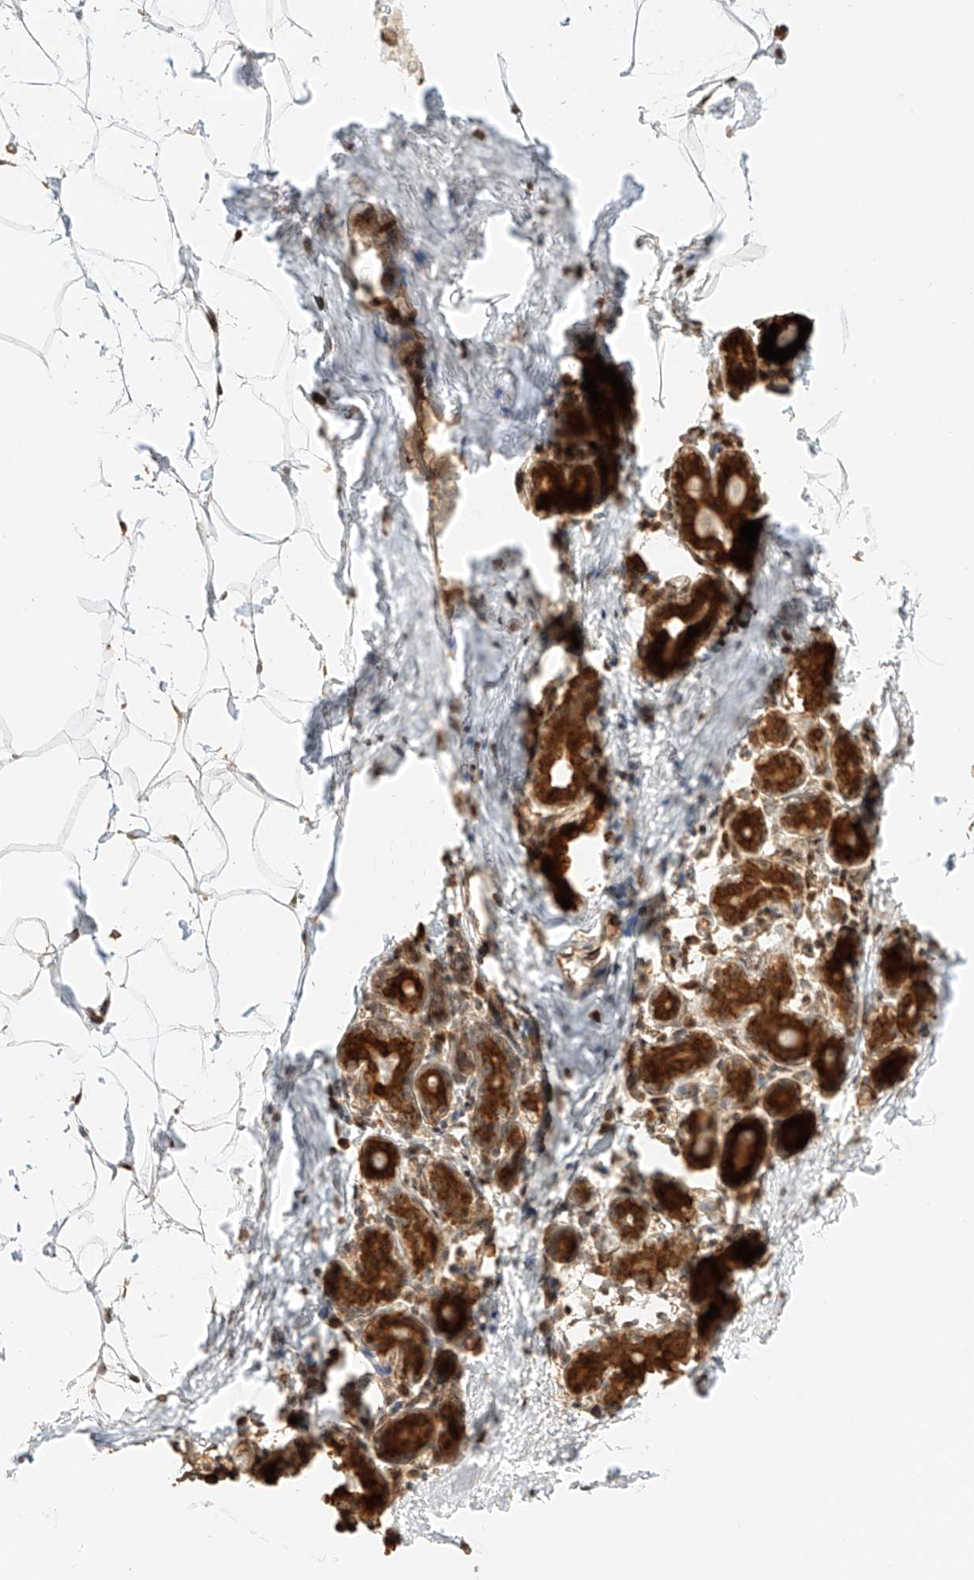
{"staining": {"intensity": "negative", "quantity": "none", "location": "none"}, "tissue": "breast", "cell_type": "Adipocytes", "image_type": "normal", "snomed": [{"axis": "morphology", "description": "Normal tissue, NOS"}, {"axis": "morphology", "description": "Lobular carcinoma"}, {"axis": "topography", "description": "Breast"}], "caption": "Immunohistochemistry (IHC) of normal breast reveals no staining in adipocytes. Brightfield microscopy of immunohistochemistry stained with DAB (3,3'-diaminobenzidine) (brown) and hematoxylin (blue), captured at high magnification.", "gene": "EIF4H", "patient": {"sex": "female", "age": 62}}